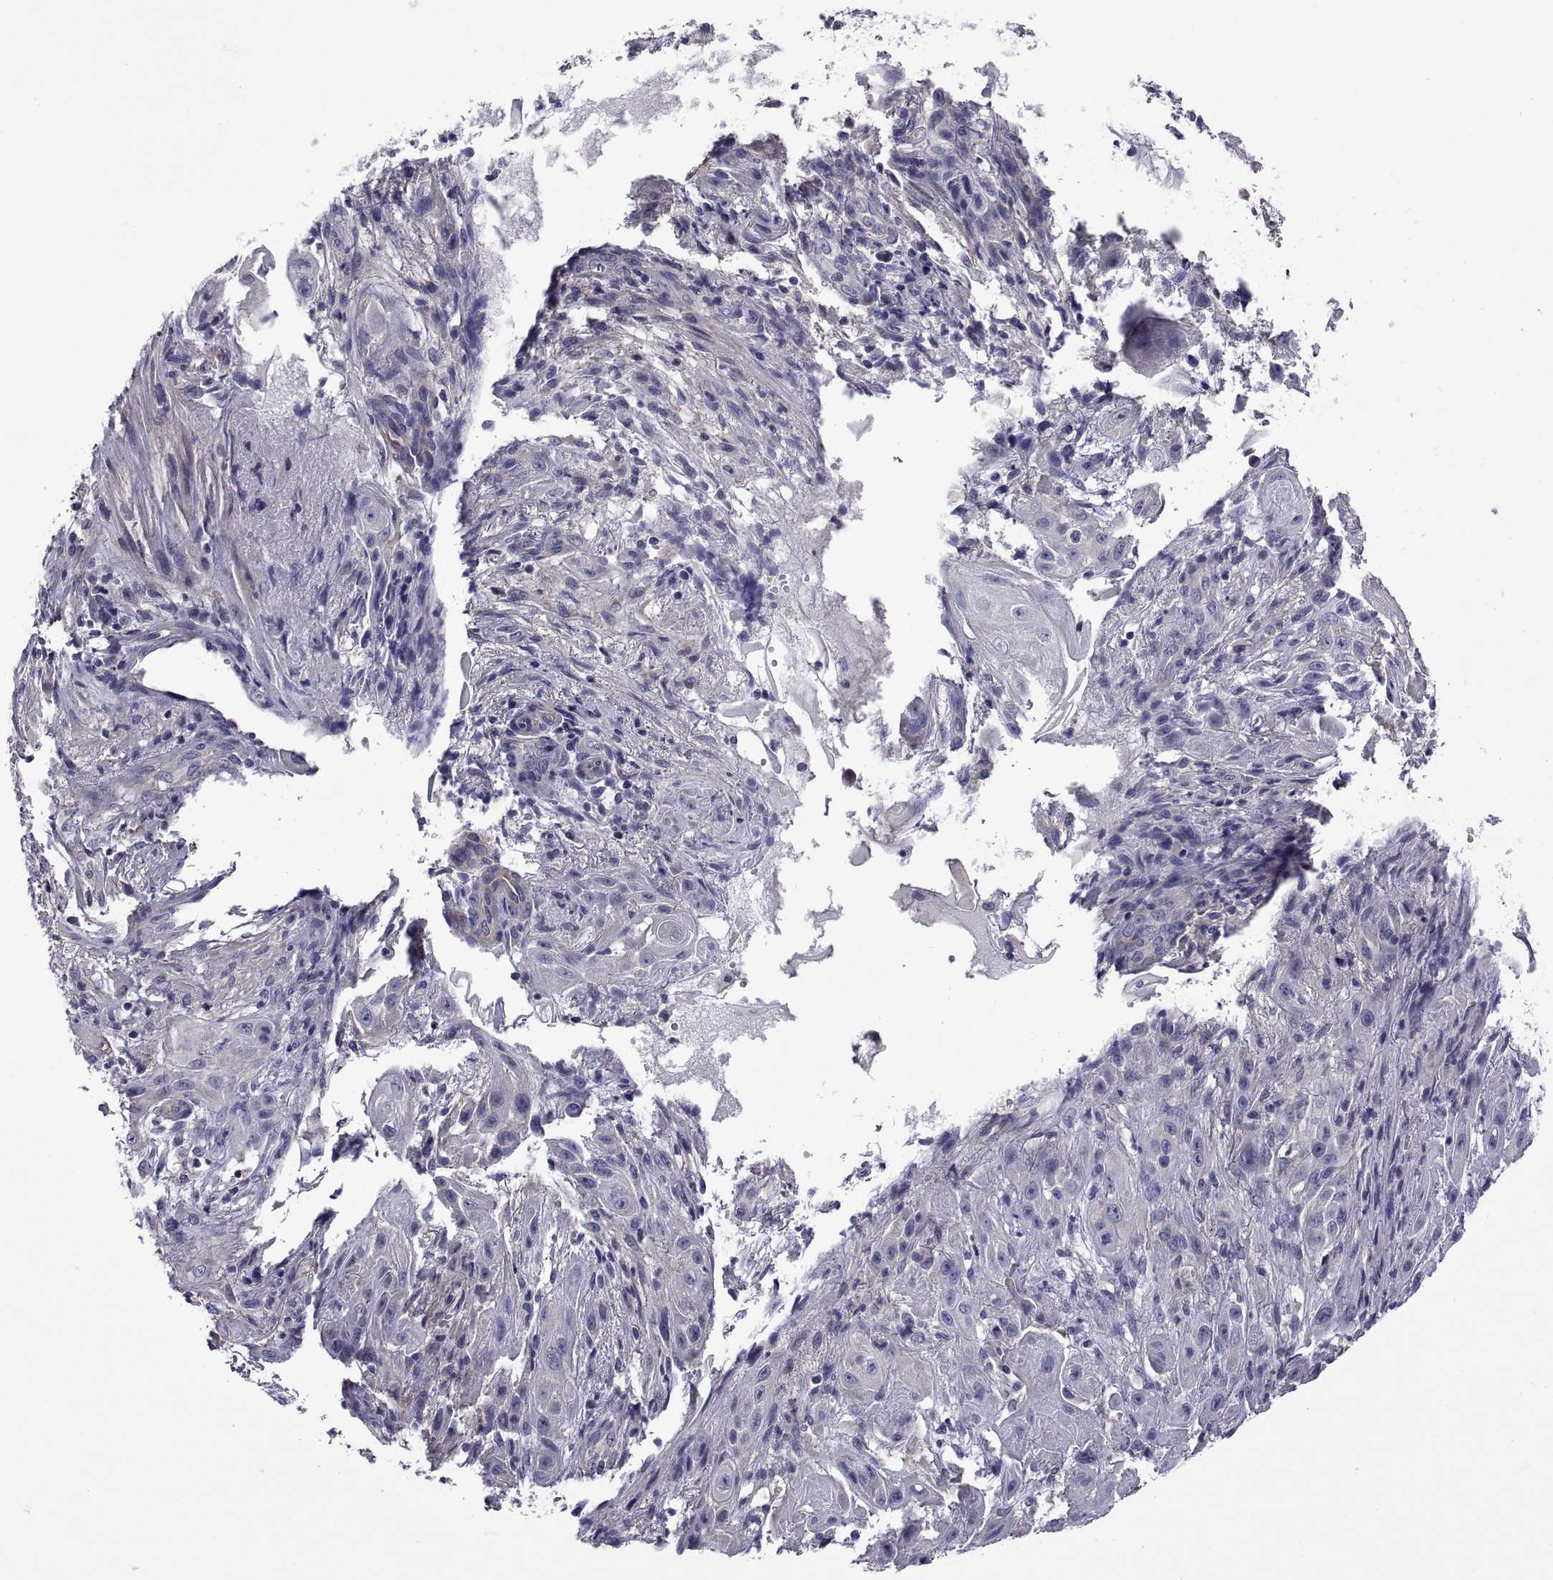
{"staining": {"intensity": "negative", "quantity": "none", "location": "none"}, "tissue": "skin cancer", "cell_type": "Tumor cells", "image_type": "cancer", "snomed": [{"axis": "morphology", "description": "Squamous cell carcinoma, NOS"}, {"axis": "topography", "description": "Skin"}], "caption": "Immunohistochemical staining of human squamous cell carcinoma (skin) demonstrates no significant staining in tumor cells. (DAB IHC visualized using brightfield microscopy, high magnification).", "gene": "TMC3", "patient": {"sex": "male", "age": 62}}